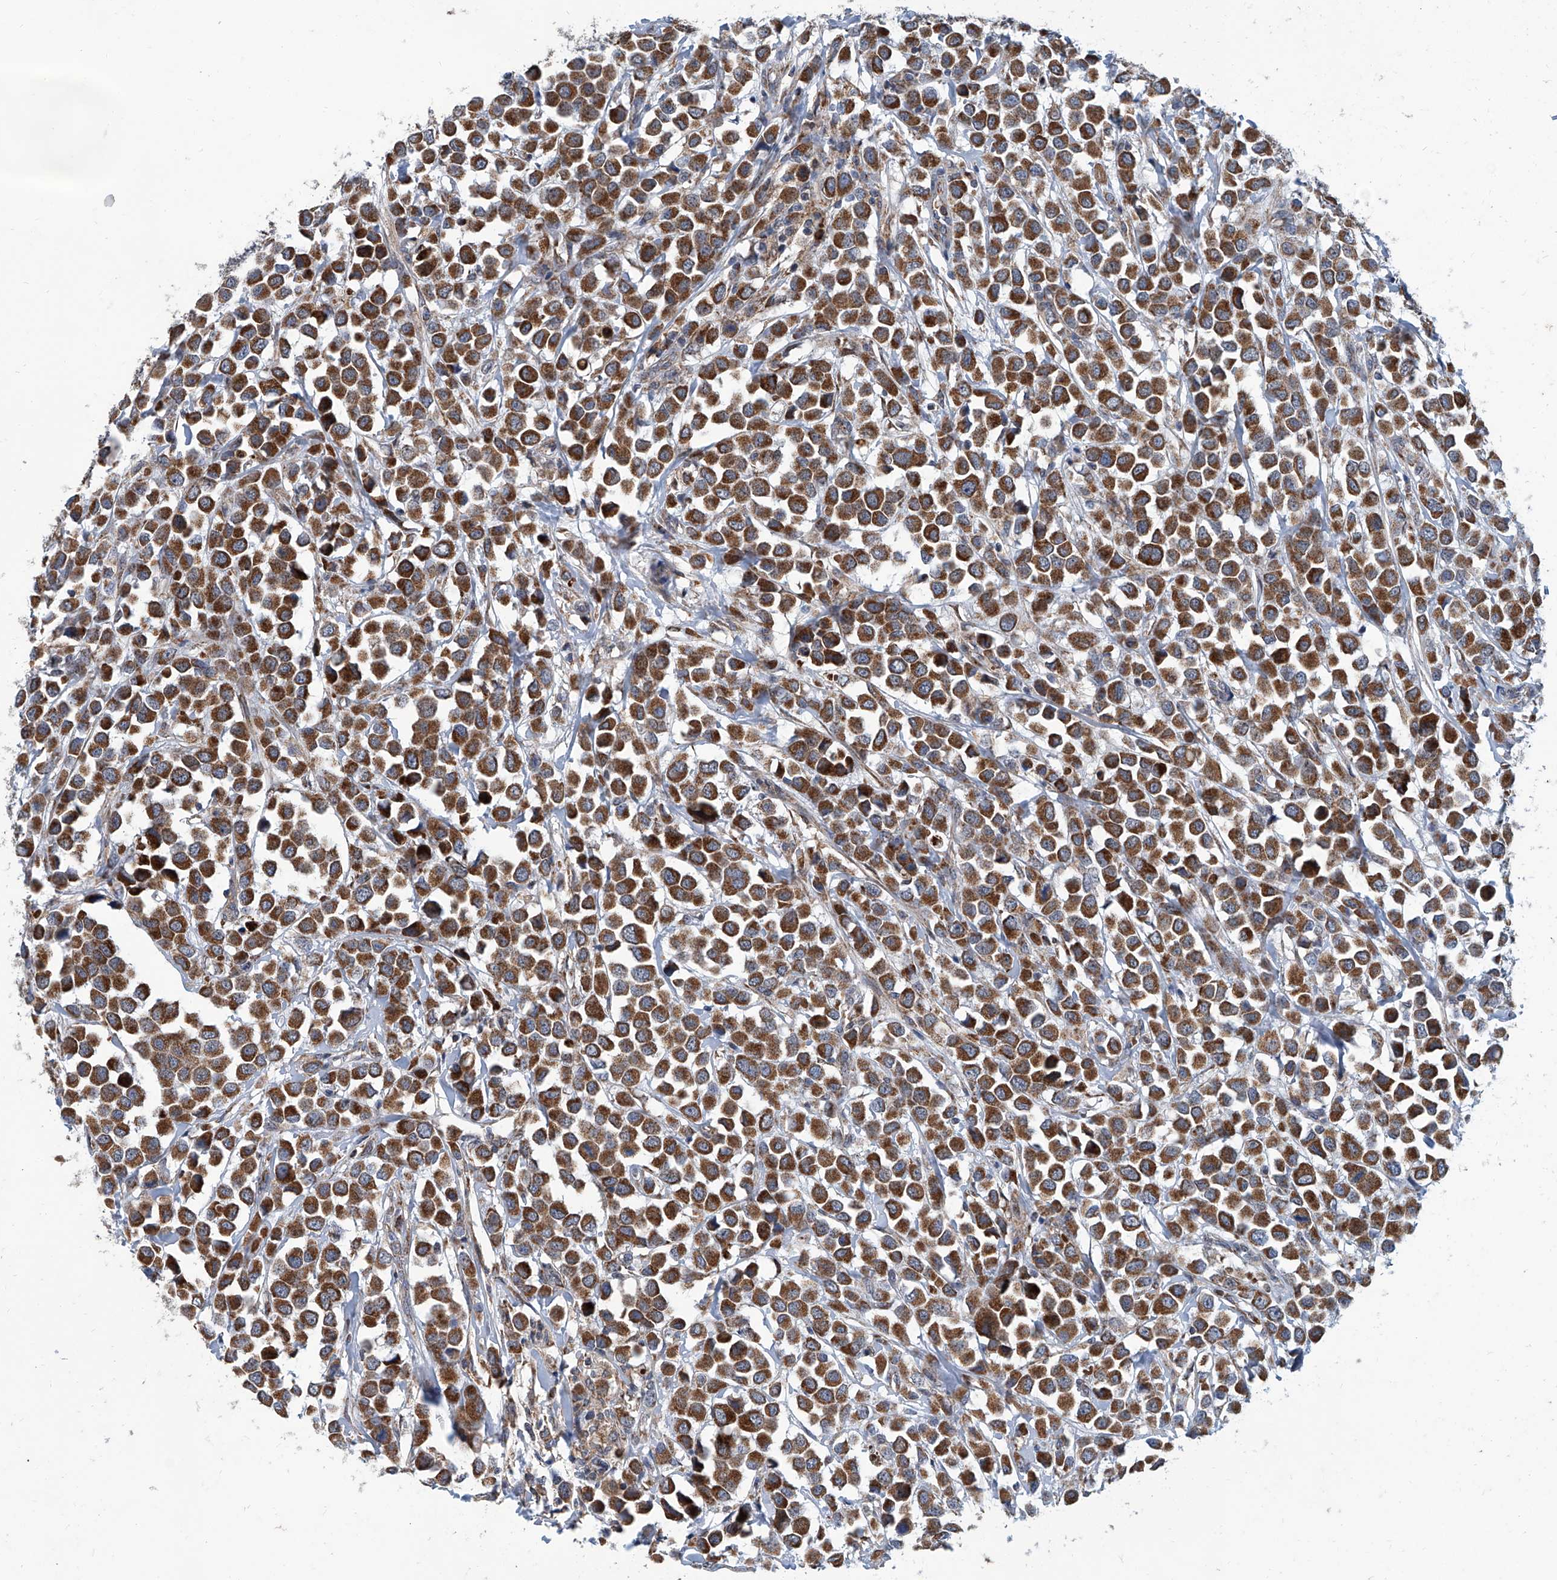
{"staining": {"intensity": "strong", "quantity": ">75%", "location": "cytoplasmic/membranous"}, "tissue": "breast cancer", "cell_type": "Tumor cells", "image_type": "cancer", "snomed": [{"axis": "morphology", "description": "Duct carcinoma"}, {"axis": "topography", "description": "Breast"}], "caption": "IHC image of neoplastic tissue: breast cancer stained using immunohistochemistry (IHC) exhibits high levels of strong protein expression localized specifically in the cytoplasmic/membranous of tumor cells, appearing as a cytoplasmic/membranous brown color.", "gene": "USP48", "patient": {"sex": "female", "age": 61}}